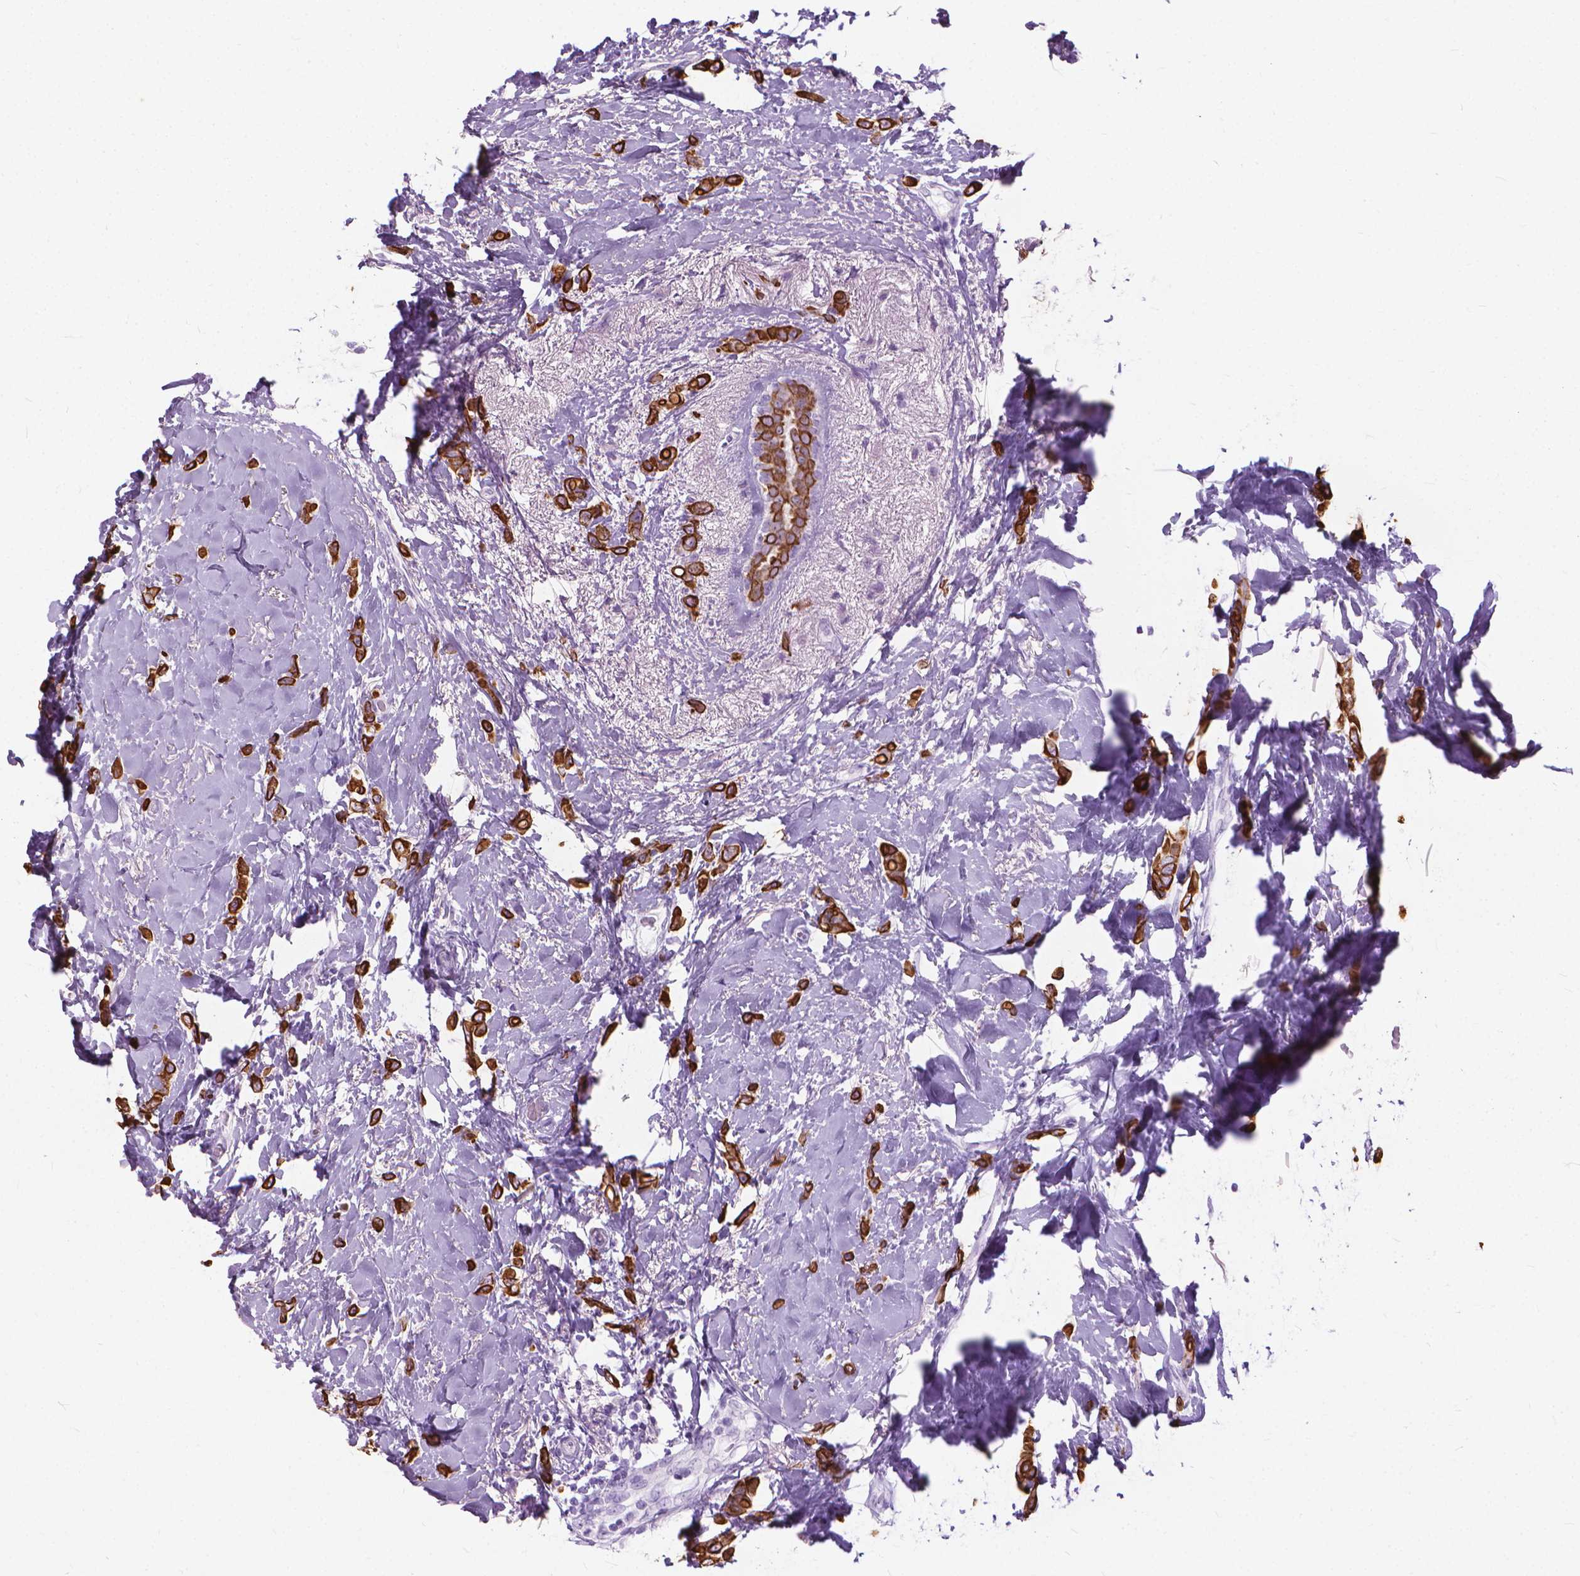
{"staining": {"intensity": "strong", "quantity": ">75%", "location": "cytoplasmic/membranous"}, "tissue": "breast cancer", "cell_type": "Tumor cells", "image_type": "cancer", "snomed": [{"axis": "morphology", "description": "Lobular carcinoma"}, {"axis": "topography", "description": "Breast"}], "caption": "Immunohistochemistry photomicrograph of lobular carcinoma (breast) stained for a protein (brown), which demonstrates high levels of strong cytoplasmic/membranous positivity in about >75% of tumor cells.", "gene": "HTR2B", "patient": {"sex": "female", "age": 66}}